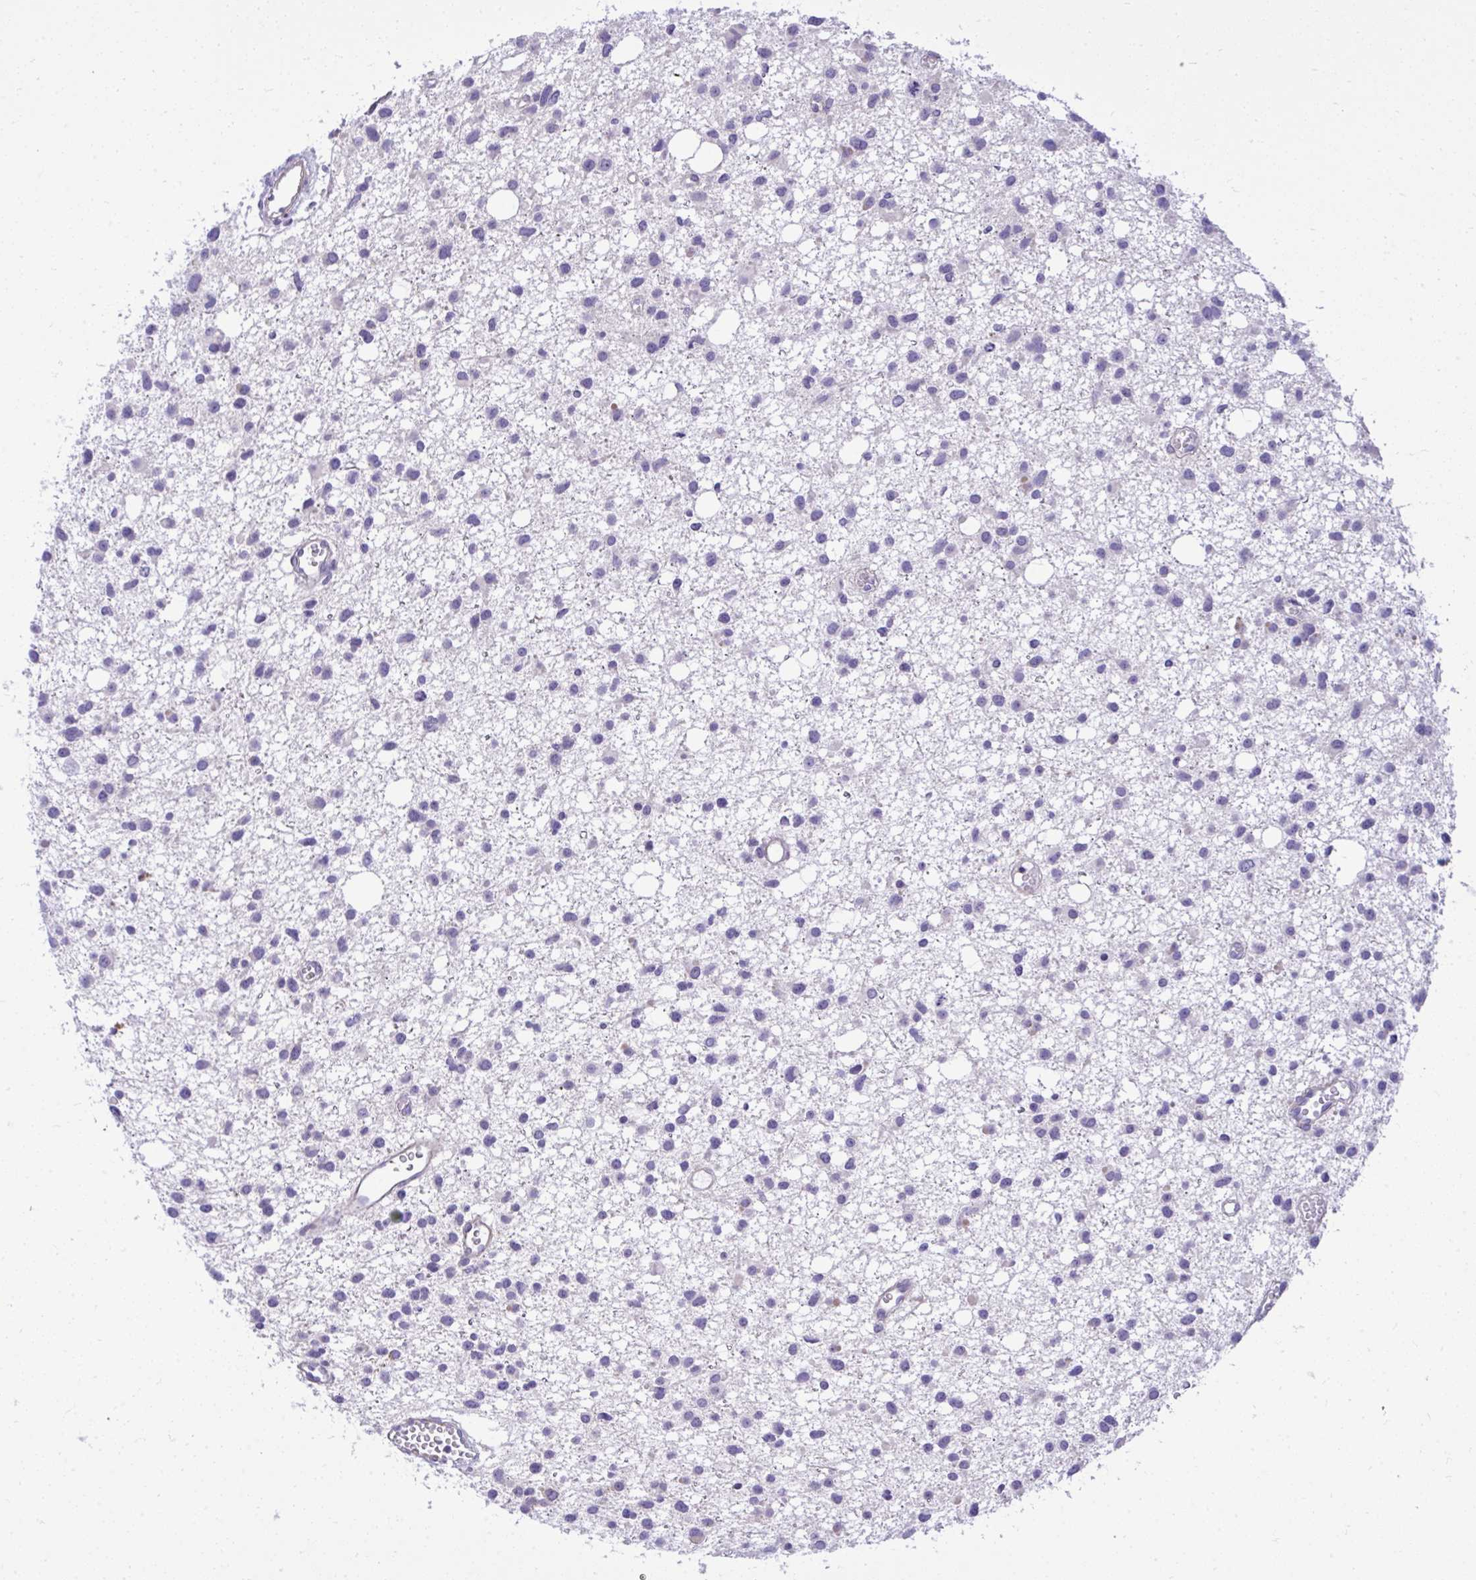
{"staining": {"intensity": "negative", "quantity": "none", "location": "none"}, "tissue": "glioma", "cell_type": "Tumor cells", "image_type": "cancer", "snomed": [{"axis": "morphology", "description": "Glioma, malignant, High grade"}, {"axis": "topography", "description": "Brain"}], "caption": "The image exhibits no significant expression in tumor cells of malignant glioma (high-grade).", "gene": "GRK4", "patient": {"sex": "male", "age": 23}}